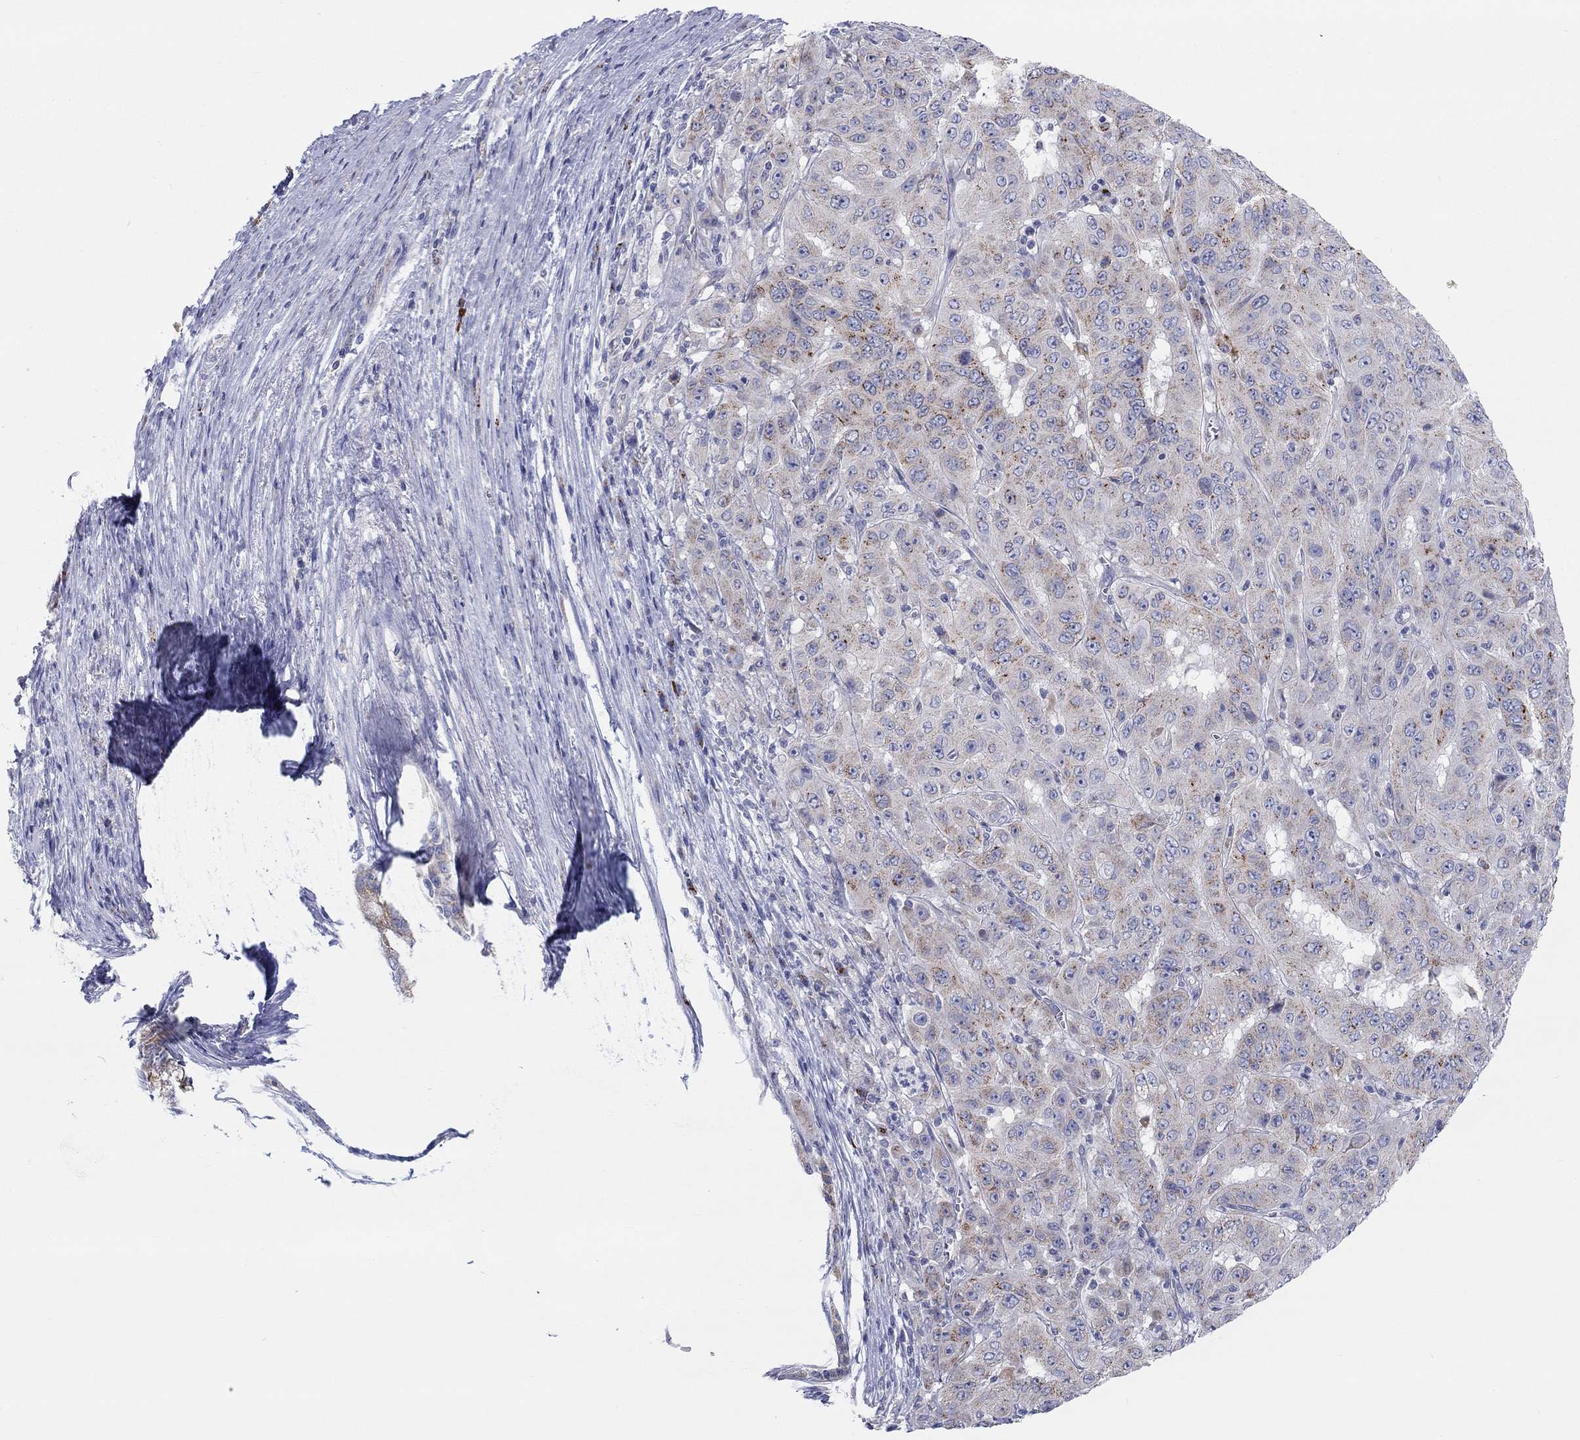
{"staining": {"intensity": "moderate", "quantity": "<25%", "location": "cytoplasmic/membranous"}, "tissue": "pancreatic cancer", "cell_type": "Tumor cells", "image_type": "cancer", "snomed": [{"axis": "morphology", "description": "Adenocarcinoma, NOS"}, {"axis": "topography", "description": "Pancreas"}], "caption": "Tumor cells reveal low levels of moderate cytoplasmic/membranous staining in about <25% of cells in human pancreatic cancer (adenocarcinoma).", "gene": "BCO2", "patient": {"sex": "male", "age": 63}}